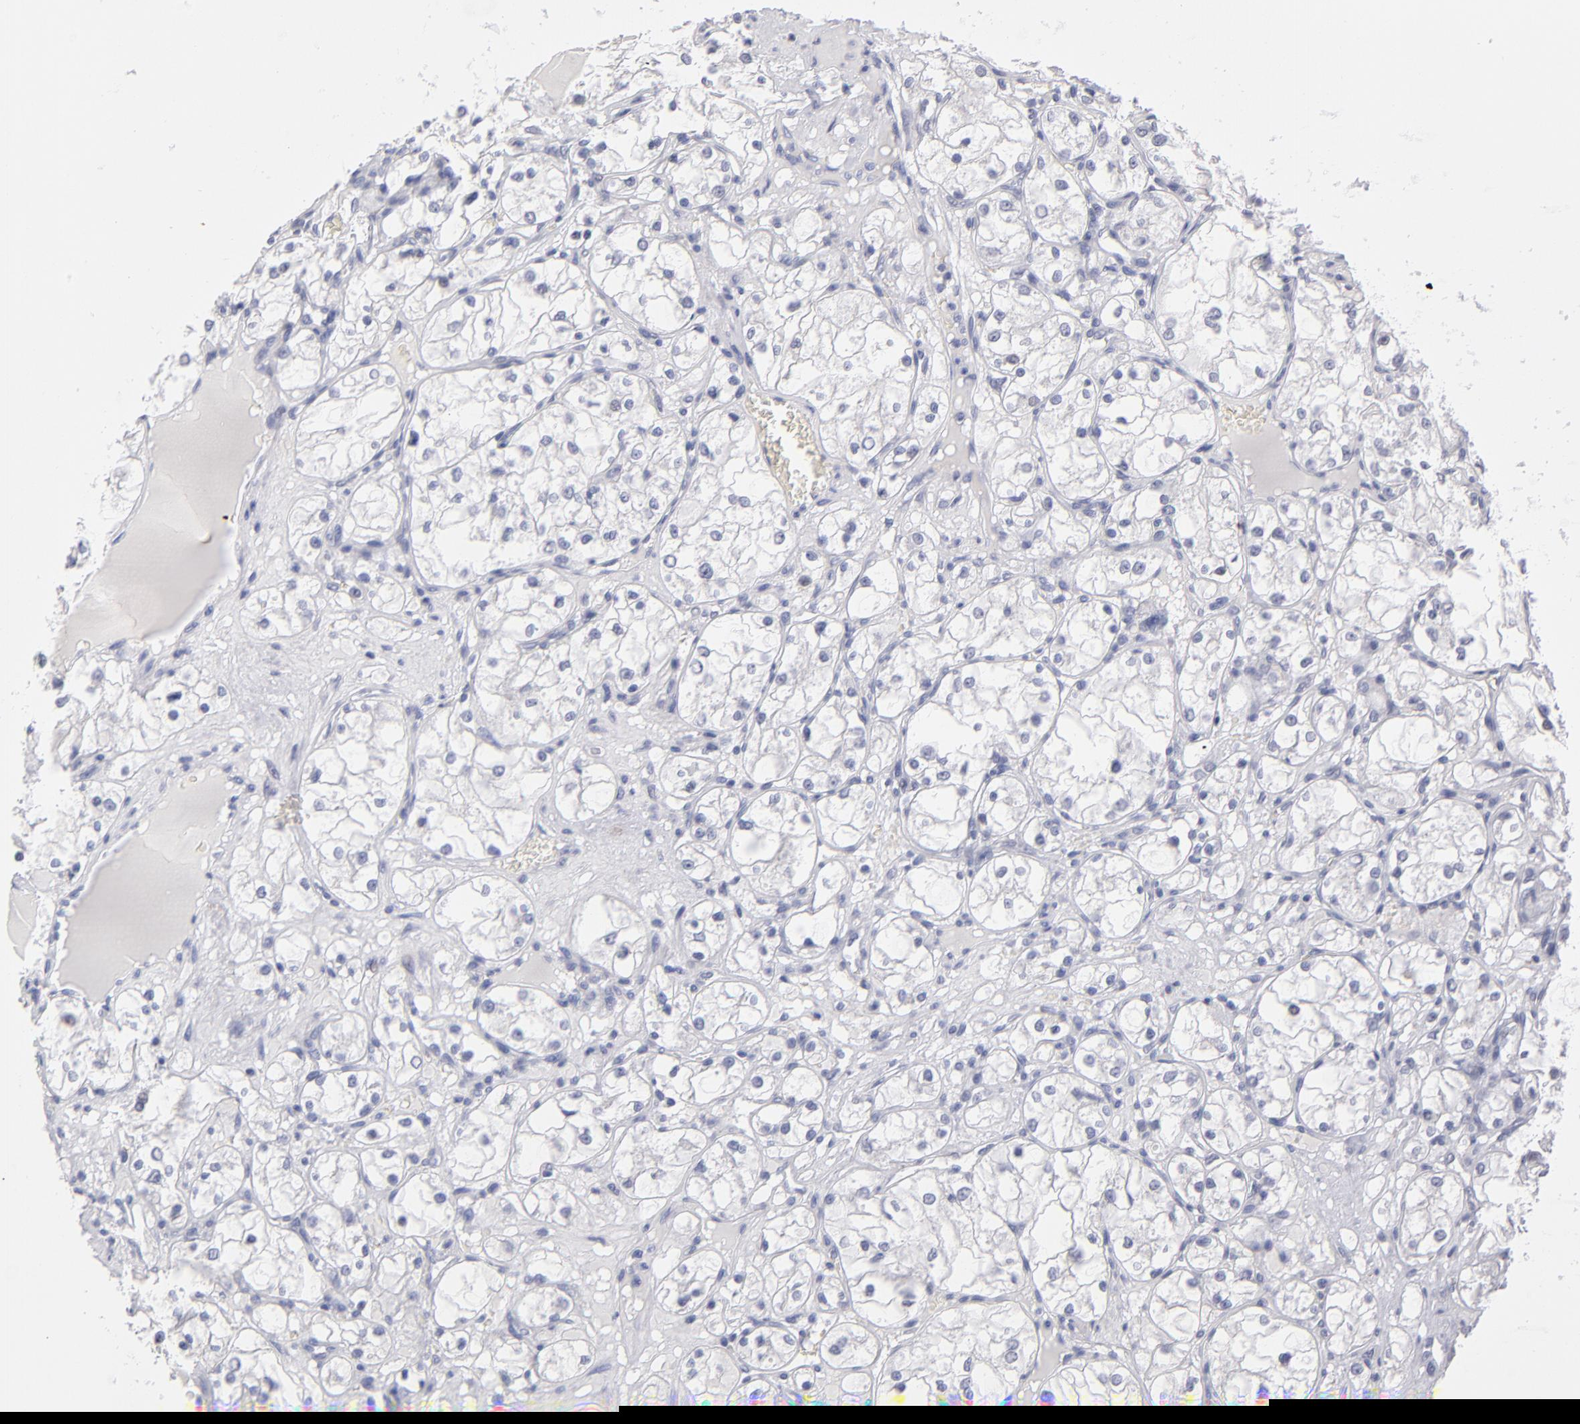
{"staining": {"intensity": "negative", "quantity": "none", "location": "none"}, "tissue": "renal cancer", "cell_type": "Tumor cells", "image_type": "cancer", "snomed": [{"axis": "morphology", "description": "Adenocarcinoma, NOS"}, {"axis": "topography", "description": "Kidney"}], "caption": "This micrograph is of renal cancer stained with immunohistochemistry (IHC) to label a protein in brown with the nuclei are counter-stained blue. There is no expression in tumor cells.", "gene": "TEX11", "patient": {"sex": "male", "age": 61}}